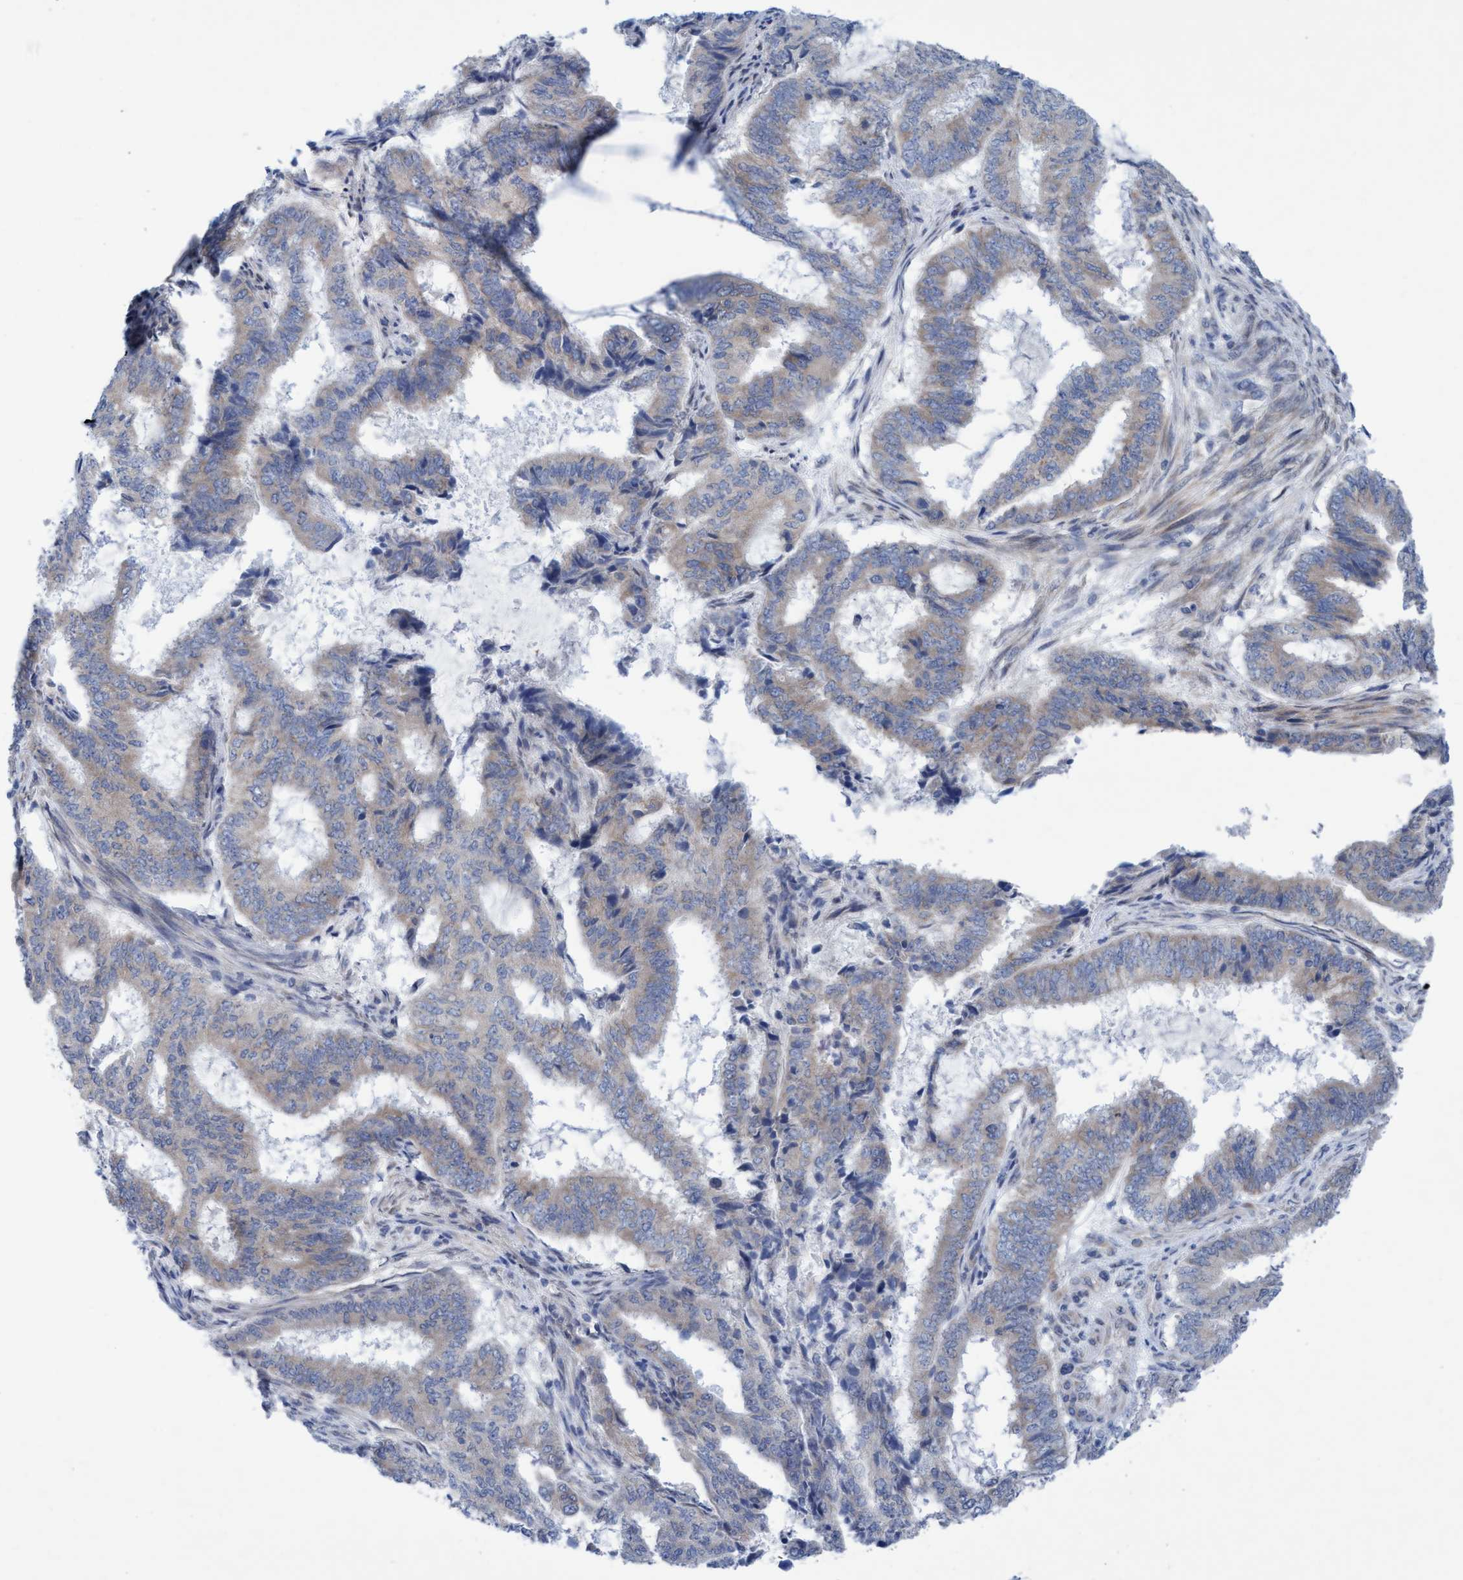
{"staining": {"intensity": "weak", "quantity": "<25%", "location": "cytoplasmic/membranous"}, "tissue": "endometrial cancer", "cell_type": "Tumor cells", "image_type": "cancer", "snomed": [{"axis": "morphology", "description": "Adenocarcinoma, NOS"}, {"axis": "topography", "description": "Endometrium"}], "caption": "The image shows no significant positivity in tumor cells of endometrial adenocarcinoma.", "gene": "RSAD1", "patient": {"sex": "female", "age": 51}}